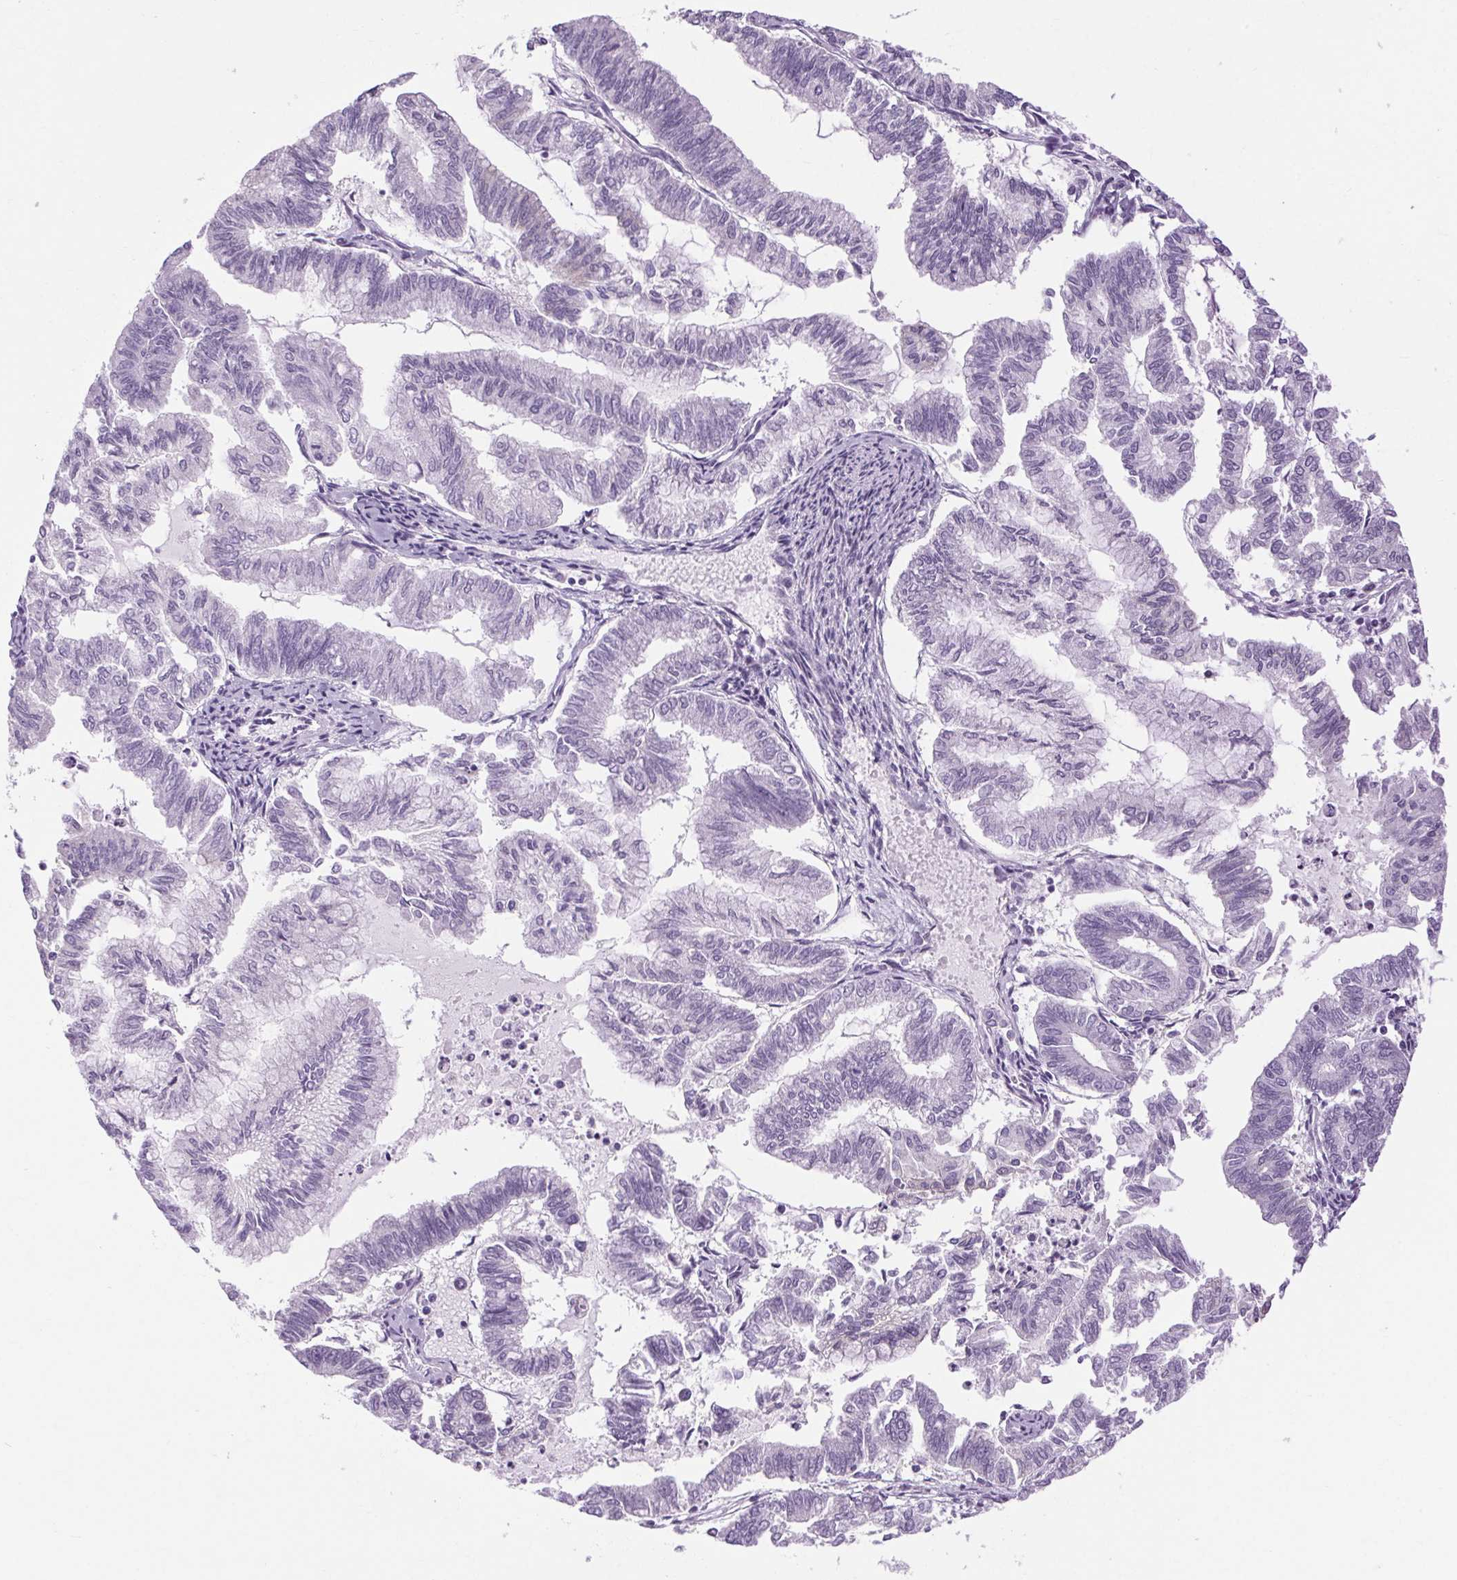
{"staining": {"intensity": "negative", "quantity": "none", "location": "none"}, "tissue": "endometrial cancer", "cell_type": "Tumor cells", "image_type": "cancer", "snomed": [{"axis": "morphology", "description": "Adenocarcinoma, NOS"}, {"axis": "topography", "description": "Endometrium"}], "caption": "Micrograph shows no protein expression in tumor cells of endometrial cancer (adenocarcinoma) tissue.", "gene": "SOWAHC", "patient": {"sex": "female", "age": 79}}